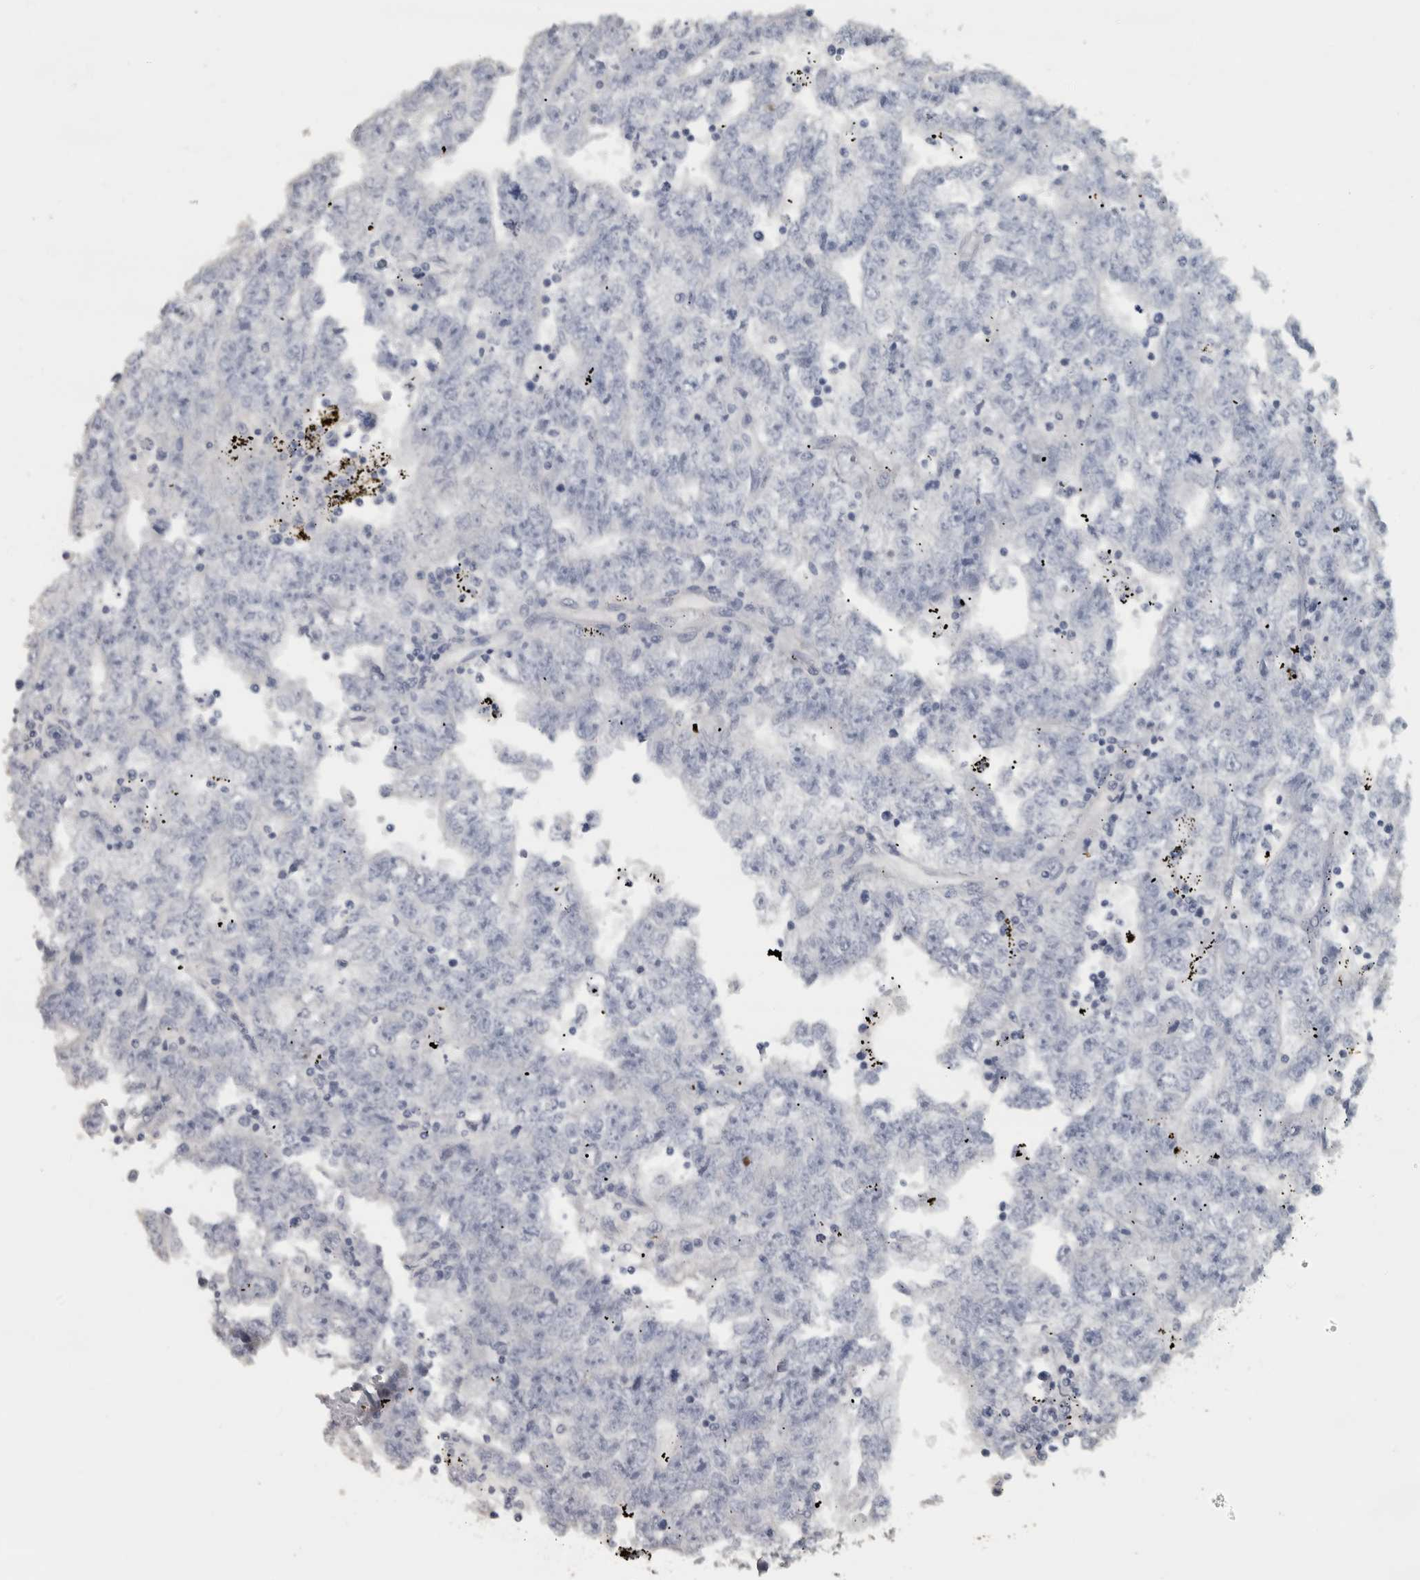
{"staining": {"intensity": "negative", "quantity": "none", "location": "none"}, "tissue": "testis cancer", "cell_type": "Tumor cells", "image_type": "cancer", "snomed": [{"axis": "morphology", "description": "Carcinoma, Embryonal, NOS"}, {"axis": "topography", "description": "Testis"}], "caption": "DAB immunohistochemical staining of human testis cancer (embryonal carcinoma) demonstrates no significant expression in tumor cells.", "gene": "DCAF10", "patient": {"sex": "male", "age": 25}}